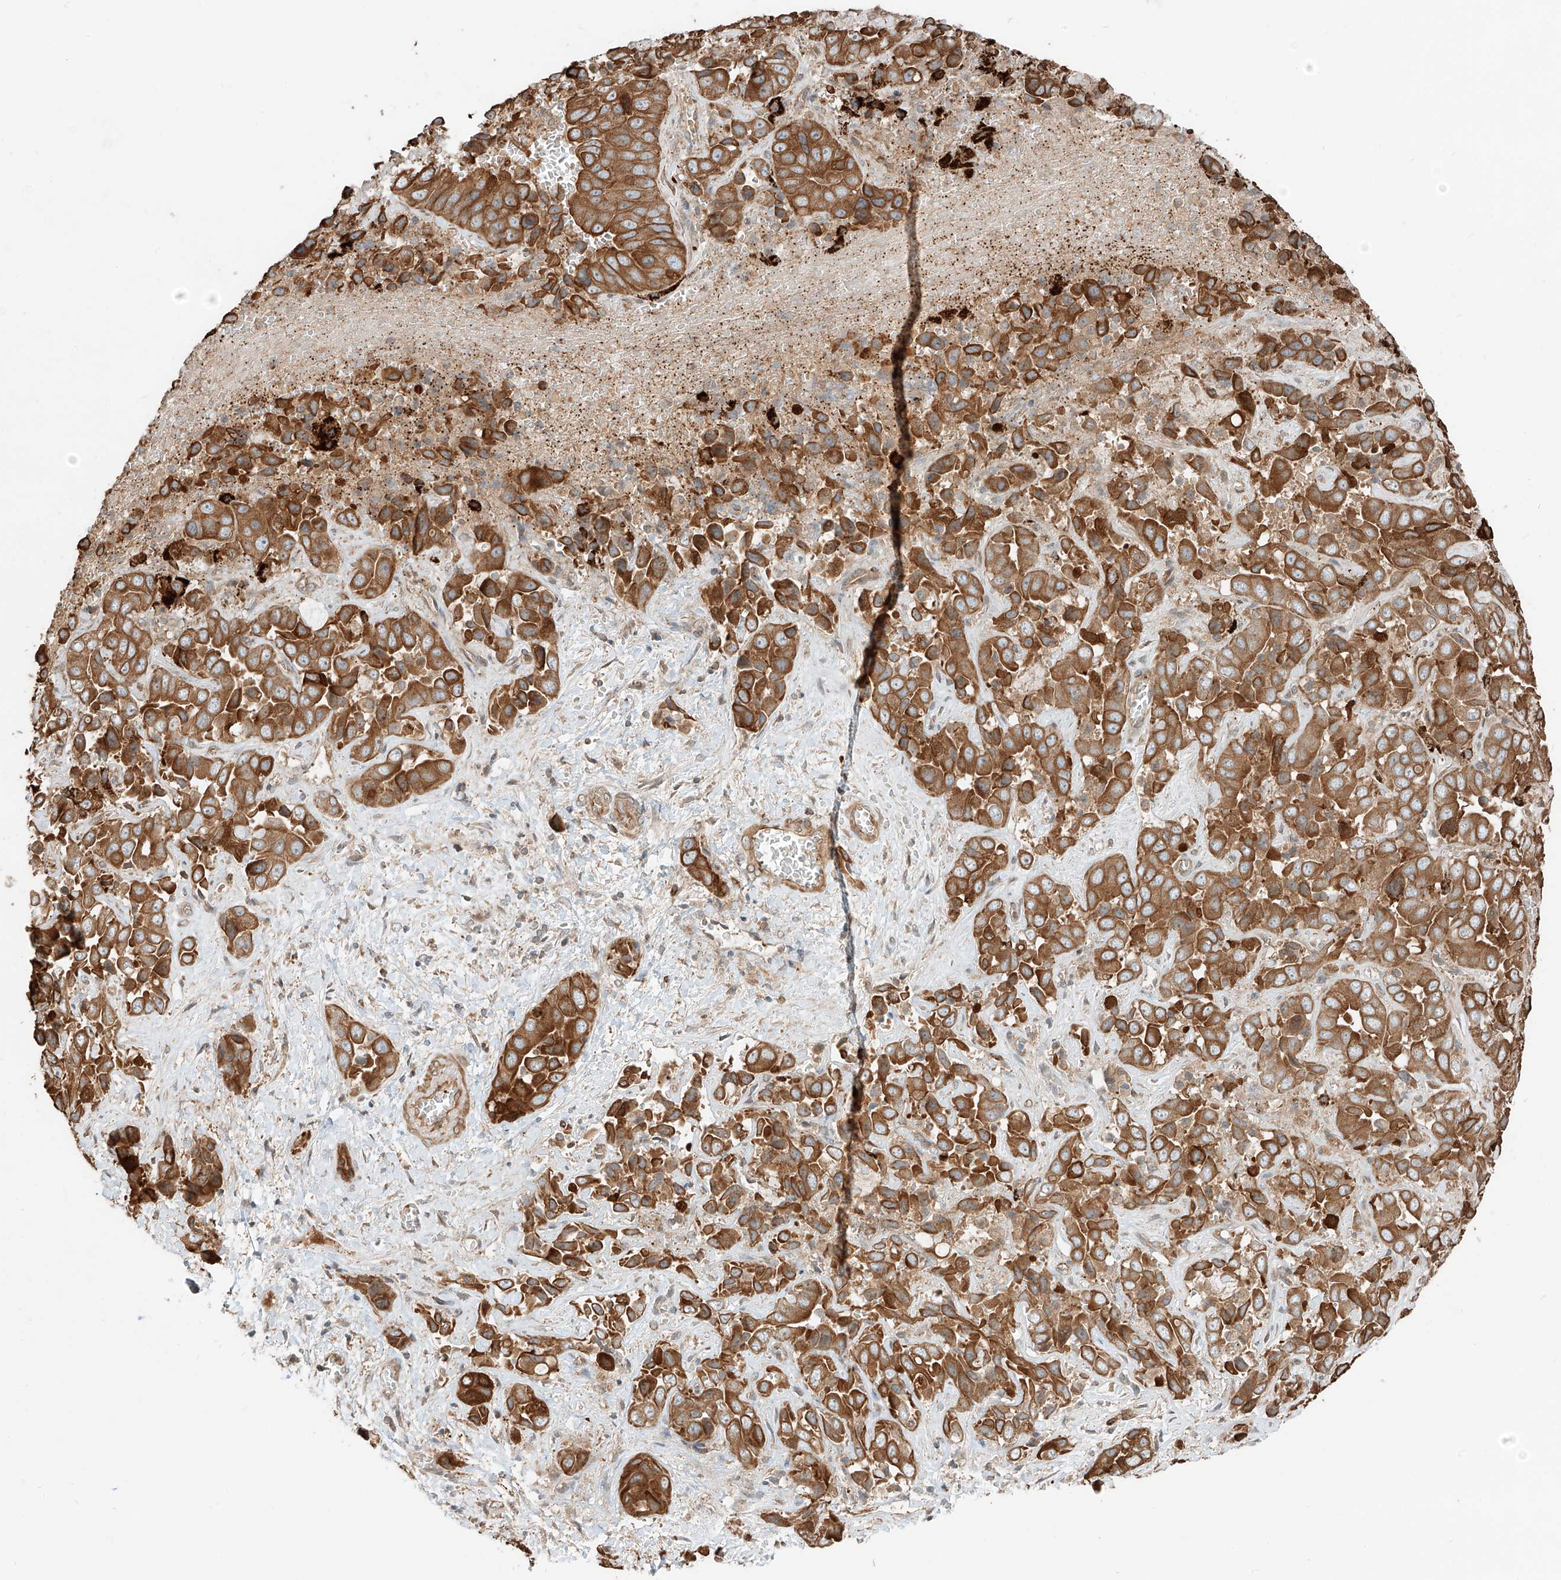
{"staining": {"intensity": "strong", "quantity": ">75%", "location": "cytoplasmic/membranous"}, "tissue": "liver cancer", "cell_type": "Tumor cells", "image_type": "cancer", "snomed": [{"axis": "morphology", "description": "Cholangiocarcinoma"}, {"axis": "topography", "description": "Liver"}], "caption": "Immunohistochemistry of human cholangiocarcinoma (liver) shows high levels of strong cytoplasmic/membranous expression in approximately >75% of tumor cells. The staining is performed using DAB (3,3'-diaminobenzidine) brown chromogen to label protein expression. The nuclei are counter-stained blue using hematoxylin.", "gene": "CEP162", "patient": {"sex": "female", "age": 52}}